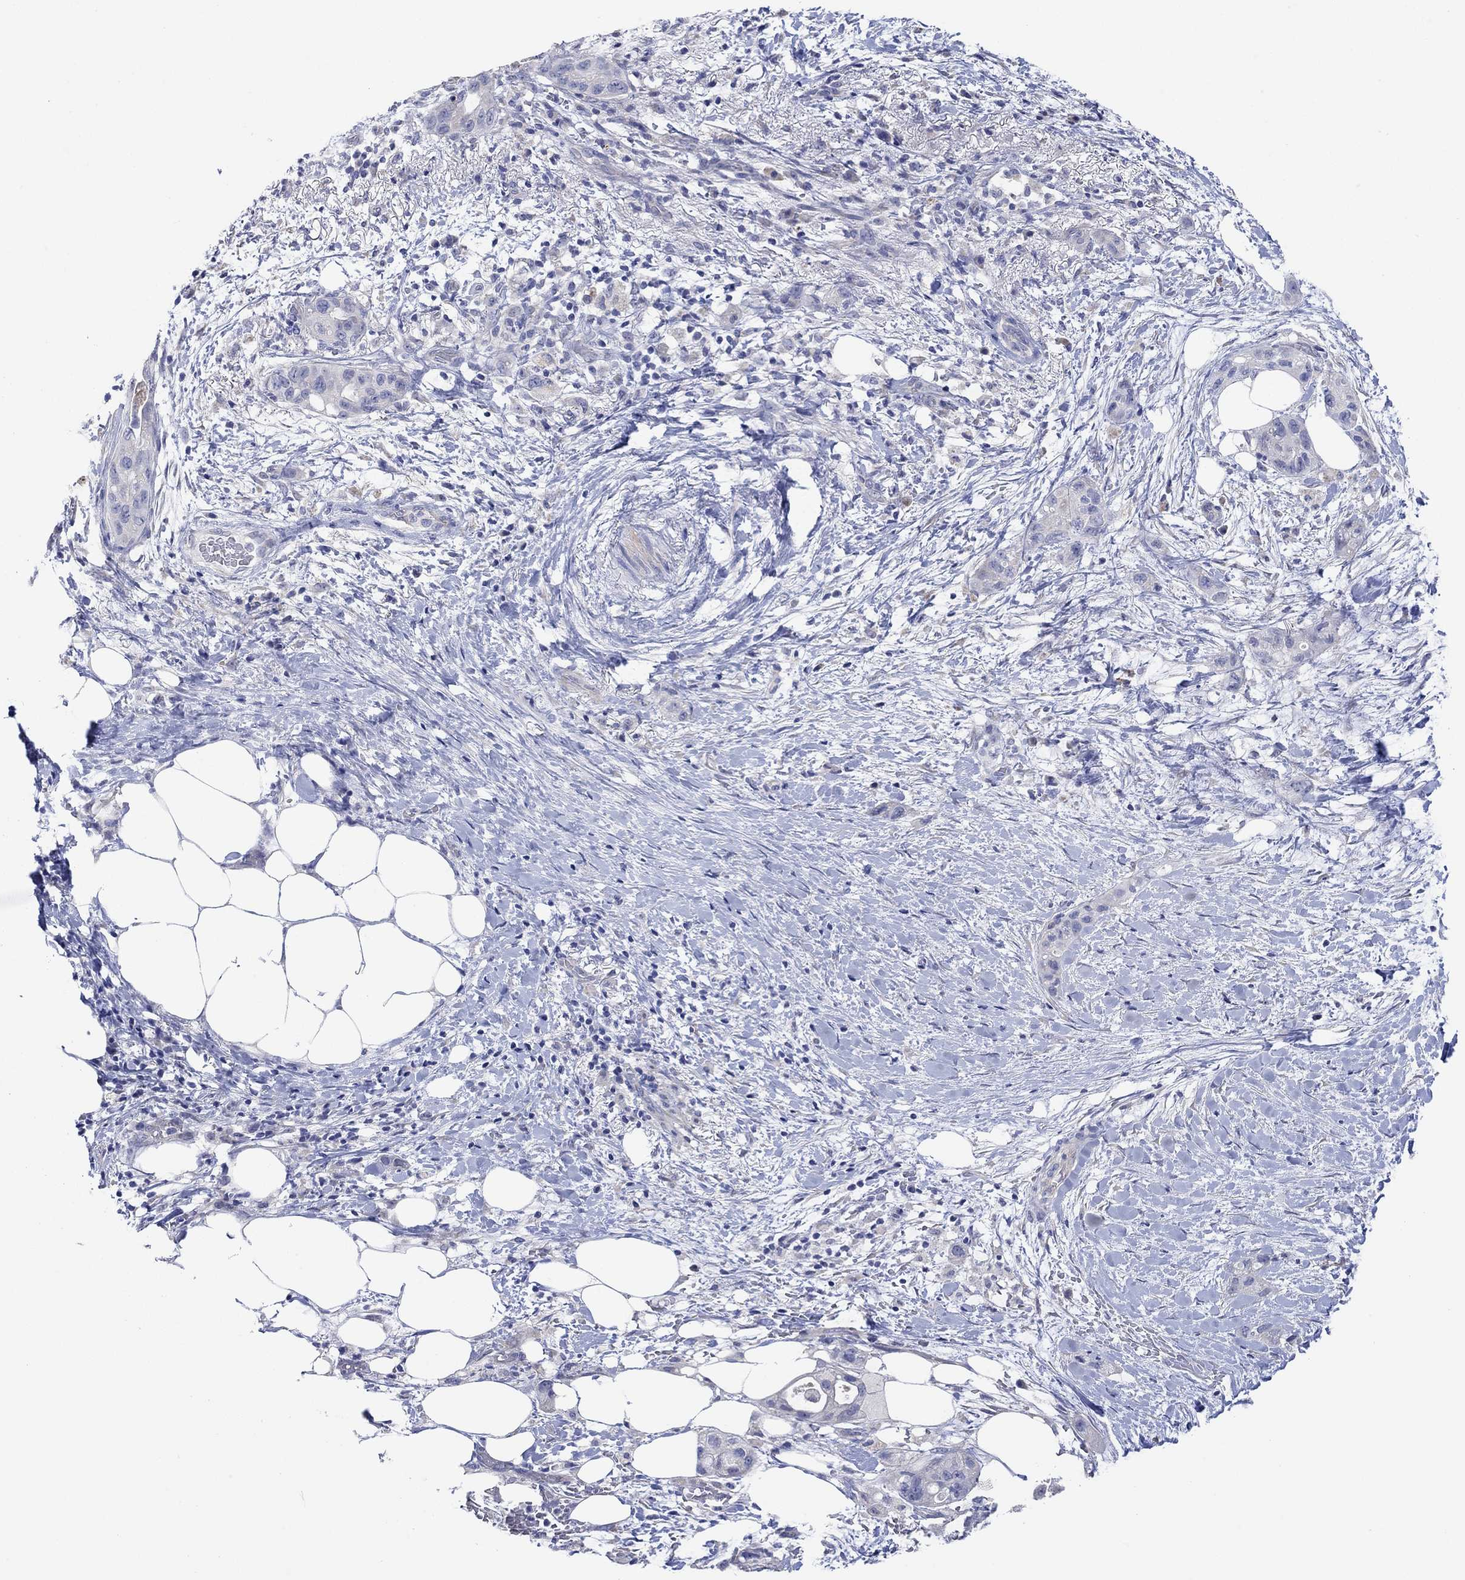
{"staining": {"intensity": "negative", "quantity": "none", "location": "none"}, "tissue": "pancreatic cancer", "cell_type": "Tumor cells", "image_type": "cancer", "snomed": [{"axis": "morphology", "description": "Adenocarcinoma, NOS"}, {"axis": "topography", "description": "Pancreas"}], "caption": "An image of pancreatic adenocarcinoma stained for a protein shows no brown staining in tumor cells.", "gene": "KRT222", "patient": {"sex": "female", "age": 72}}